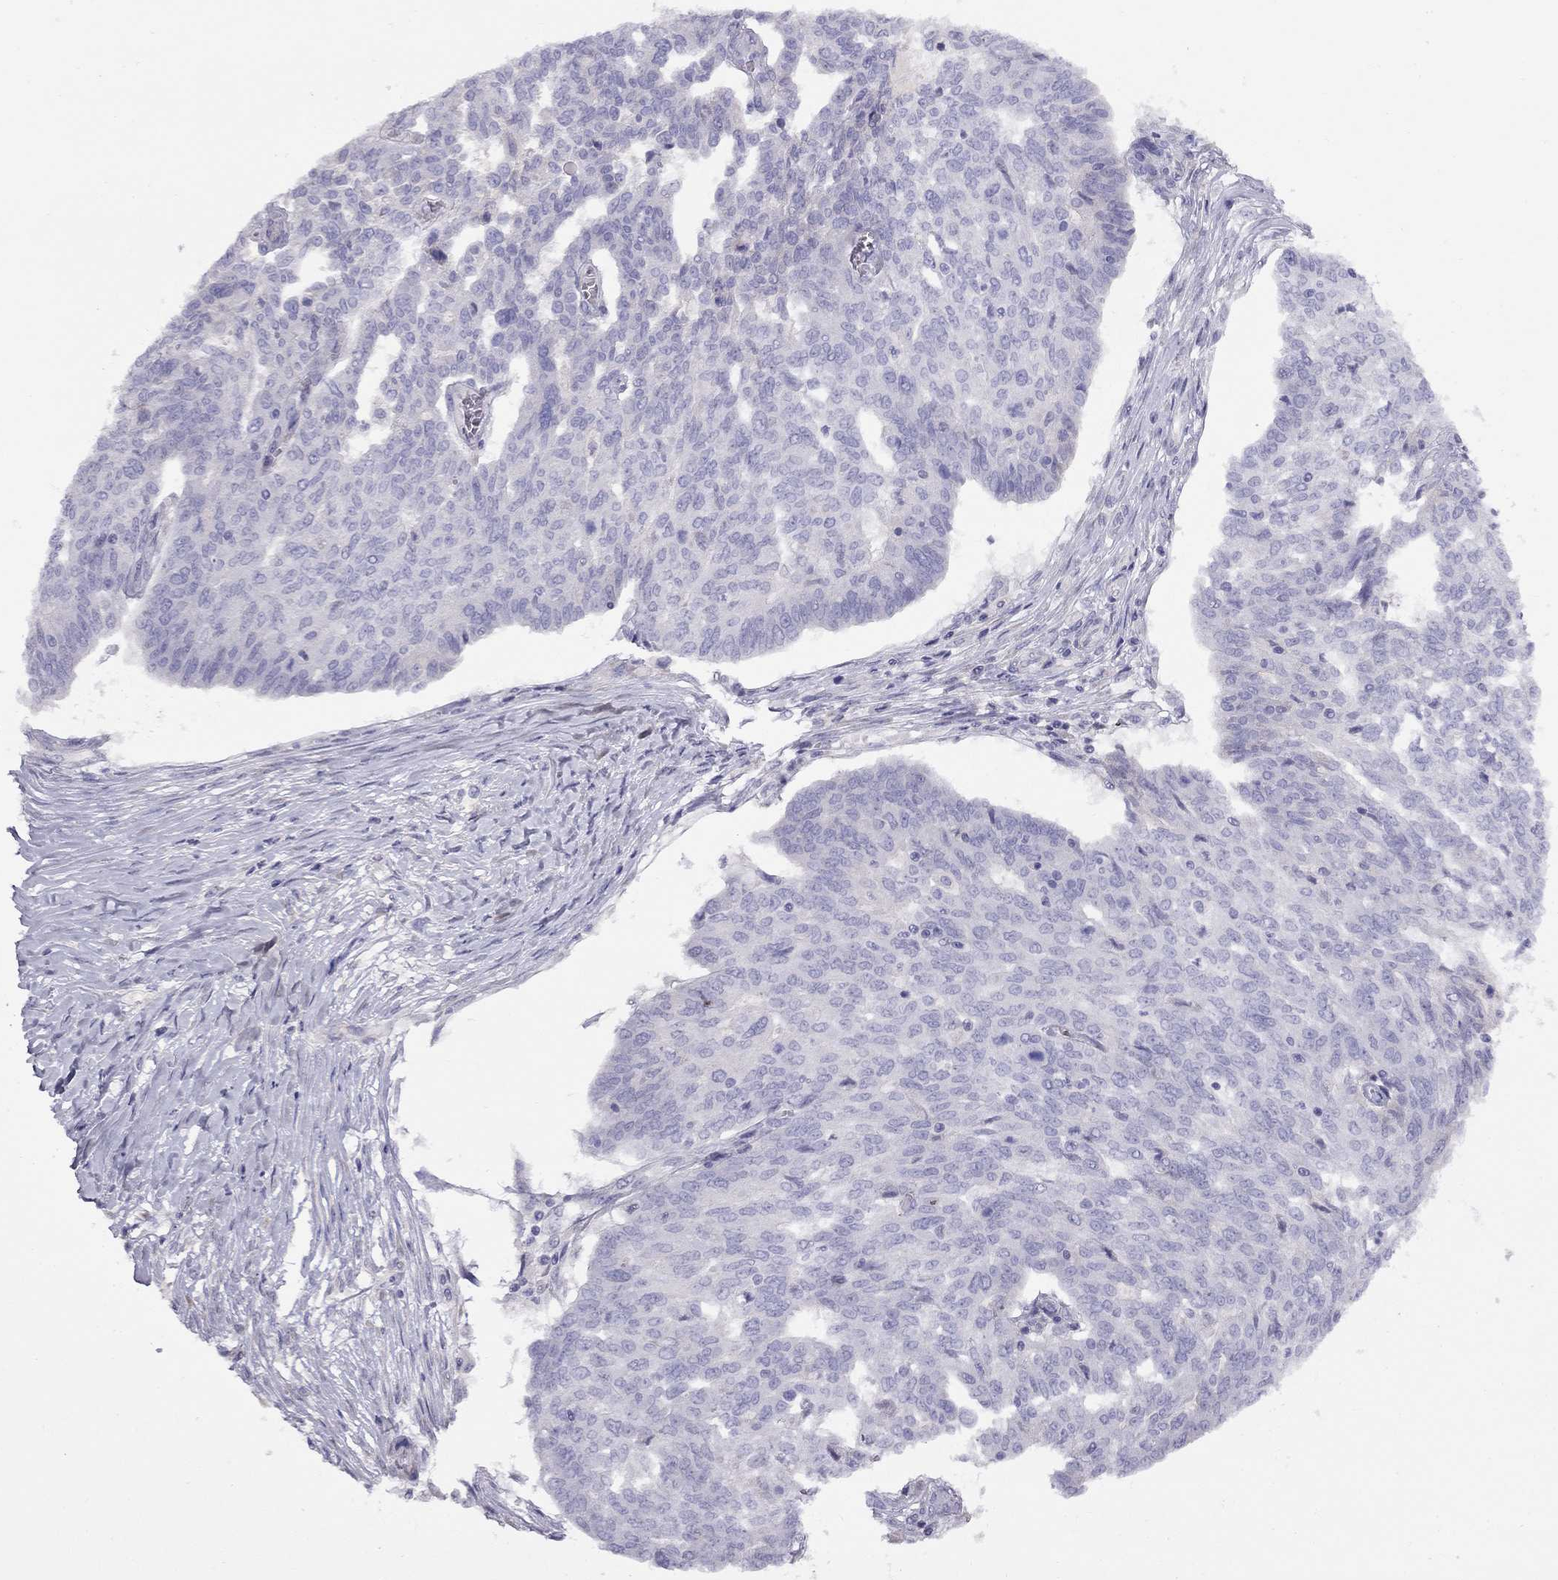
{"staining": {"intensity": "negative", "quantity": "none", "location": "none"}, "tissue": "ovarian cancer", "cell_type": "Tumor cells", "image_type": "cancer", "snomed": [{"axis": "morphology", "description": "Cystadenocarcinoma, serous, NOS"}, {"axis": "topography", "description": "Ovary"}], "caption": "A photomicrograph of ovarian serous cystadenocarcinoma stained for a protein shows no brown staining in tumor cells.", "gene": "CPNE4", "patient": {"sex": "female", "age": 67}}